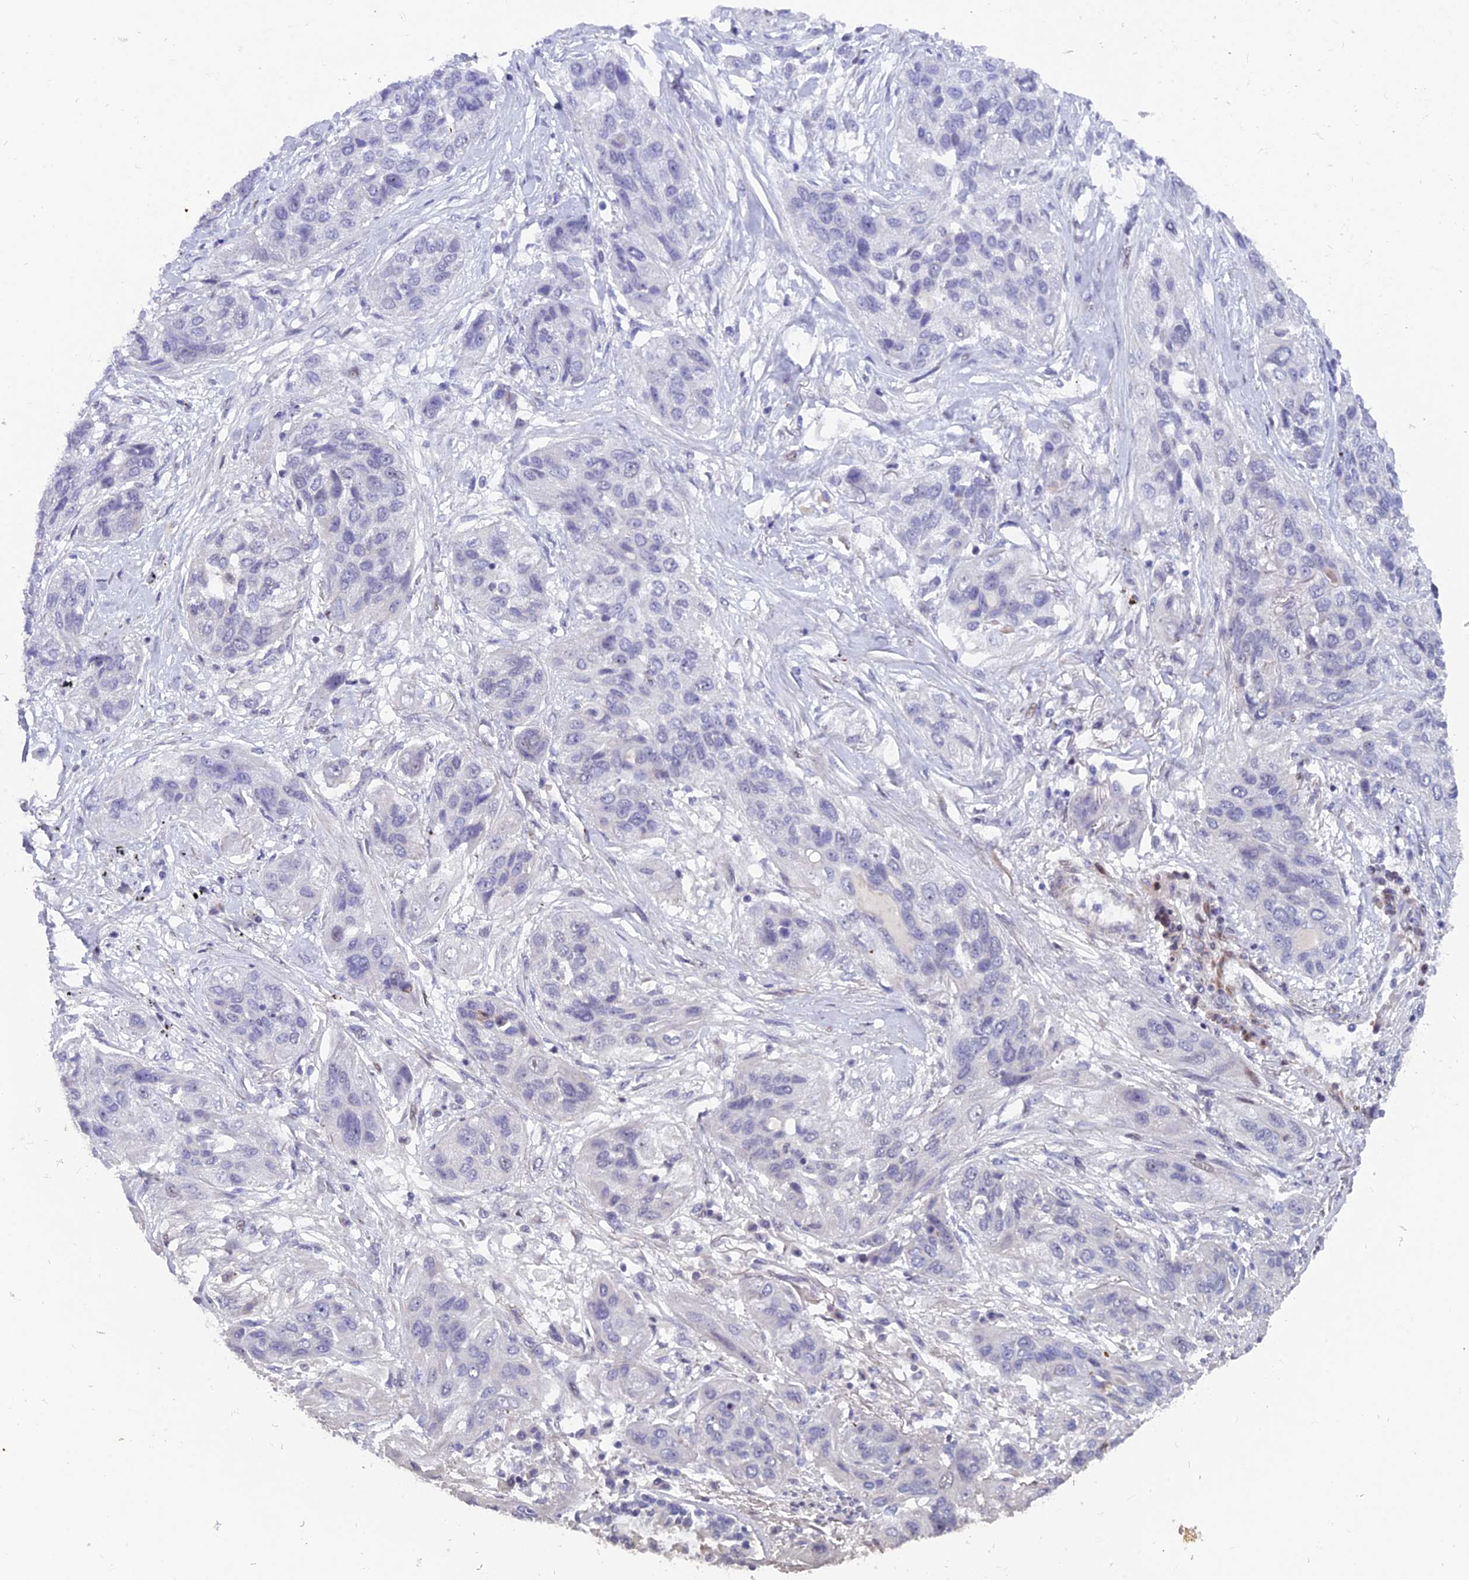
{"staining": {"intensity": "negative", "quantity": "none", "location": "none"}, "tissue": "lung cancer", "cell_type": "Tumor cells", "image_type": "cancer", "snomed": [{"axis": "morphology", "description": "Squamous cell carcinoma, NOS"}, {"axis": "topography", "description": "Lung"}], "caption": "An IHC photomicrograph of squamous cell carcinoma (lung) is shown. There is no staining in tumor cells of squamous cell carcinoma (lung).", "gene": "XKR9", "patient": {"sex": "female", "age": 70}}